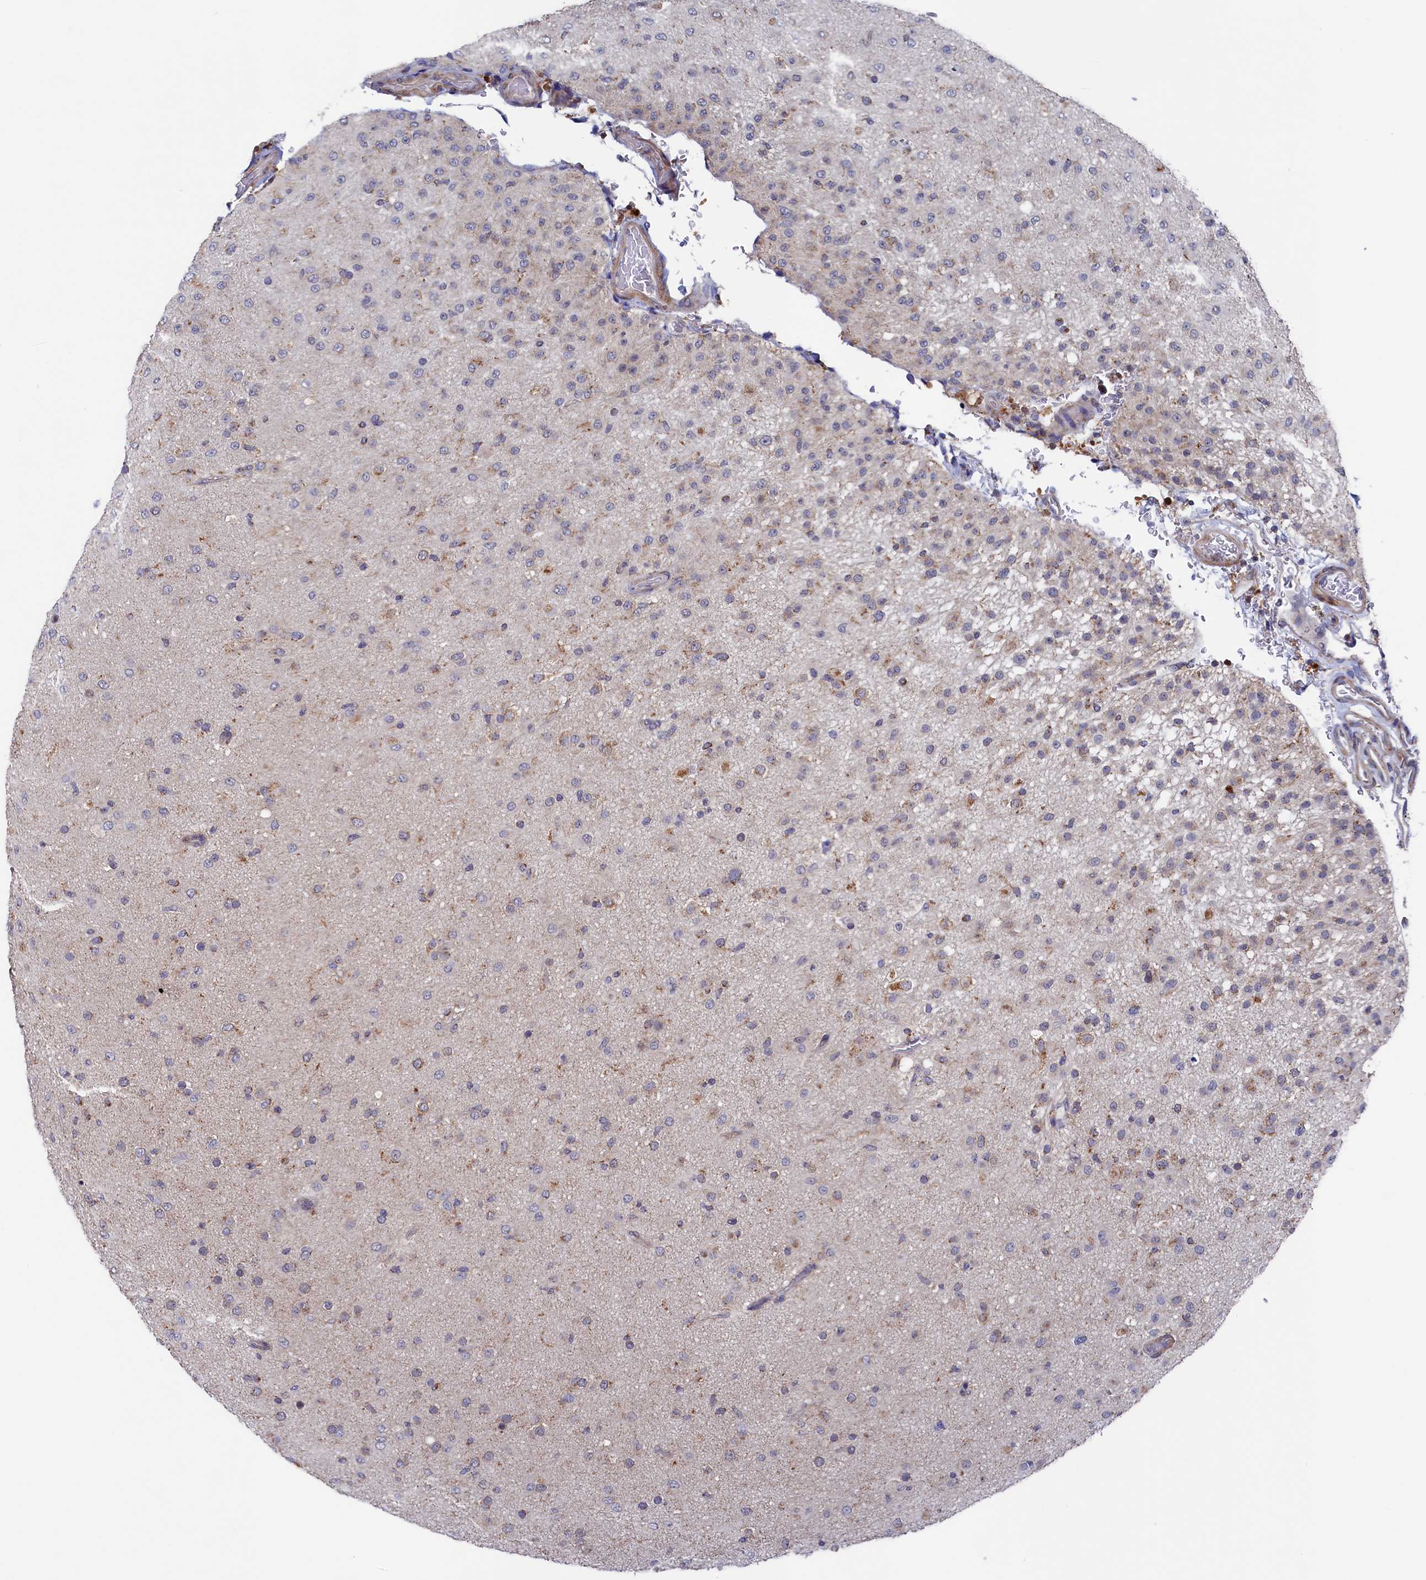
{"staining": {"intensity": "weak", "quantity": "<25%", "location": "cytoplasmic/membranous"}, "tissue": "glioma", "cell_type": "Tumor cells", "image_type": "cancer", "snomed": [{"axis": "morphology", "description": "Glioma, malignant, Low grade"}, {"axis": "topography", "description": "Brain"}], "caption": "The photomicrograph displays no significant expression in tumor cells of glioma.", "gene": "CHCHD1", "patient": {"sex": "male", "age": 65}}